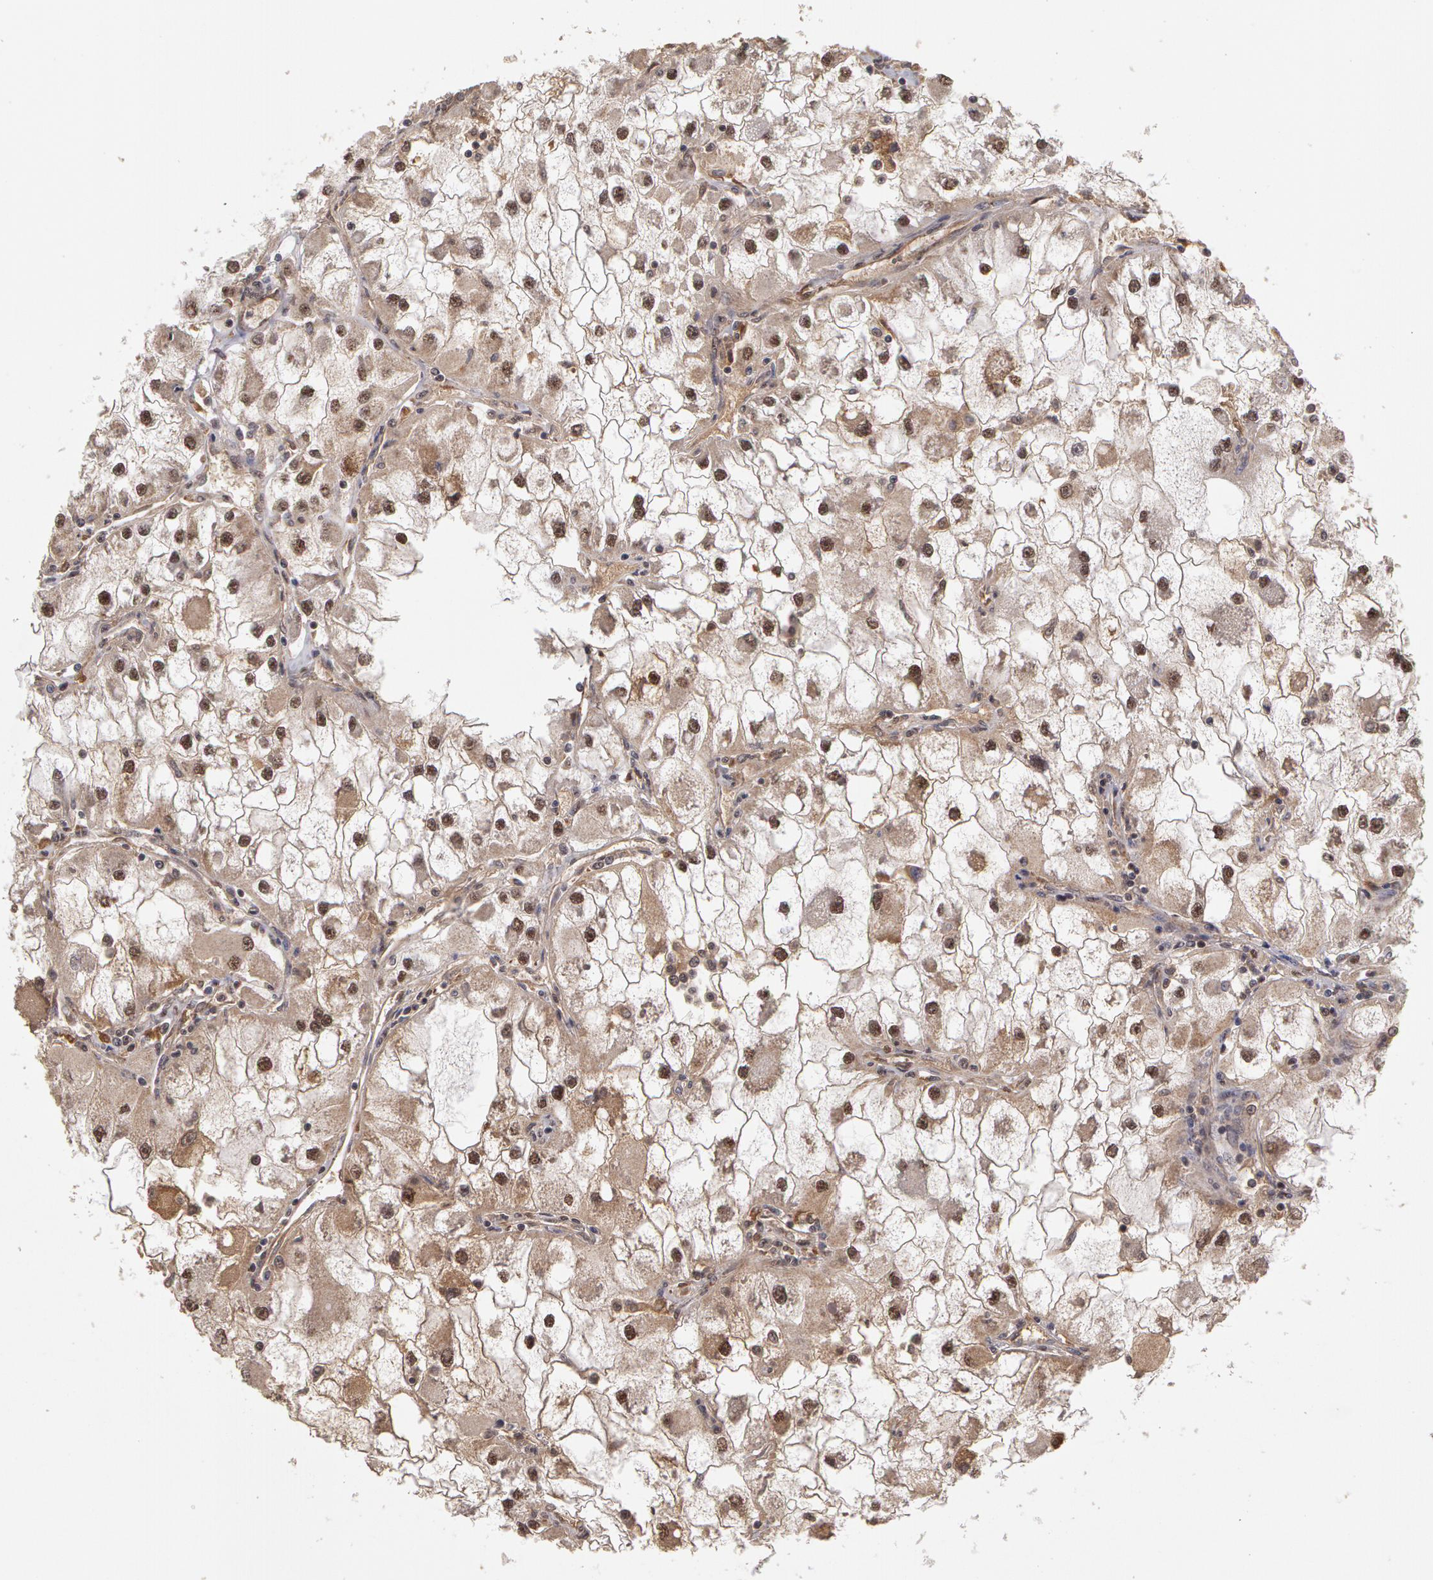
{"staining": {"intensity": "moderate", "quantity": "25%-75%", "location": "cytoplasmic/membranous,nuclear"}, "tissue": "renal cancer", "cell_type": "Tumor cells", "image_type": "cancer", "snomed": [{"axis": "morphology", "description": "Adenocarcinoma, NOS"}, {"axis": "topography", "description": "Kidney"}], "caption": "A brown stain highlights moderate cytoplasmic/membranous and nuclear staining of a protein in human renal cancer tumor cells.", "gene": "GLIS1", "patient": {"sex": "female", "age": 73}}